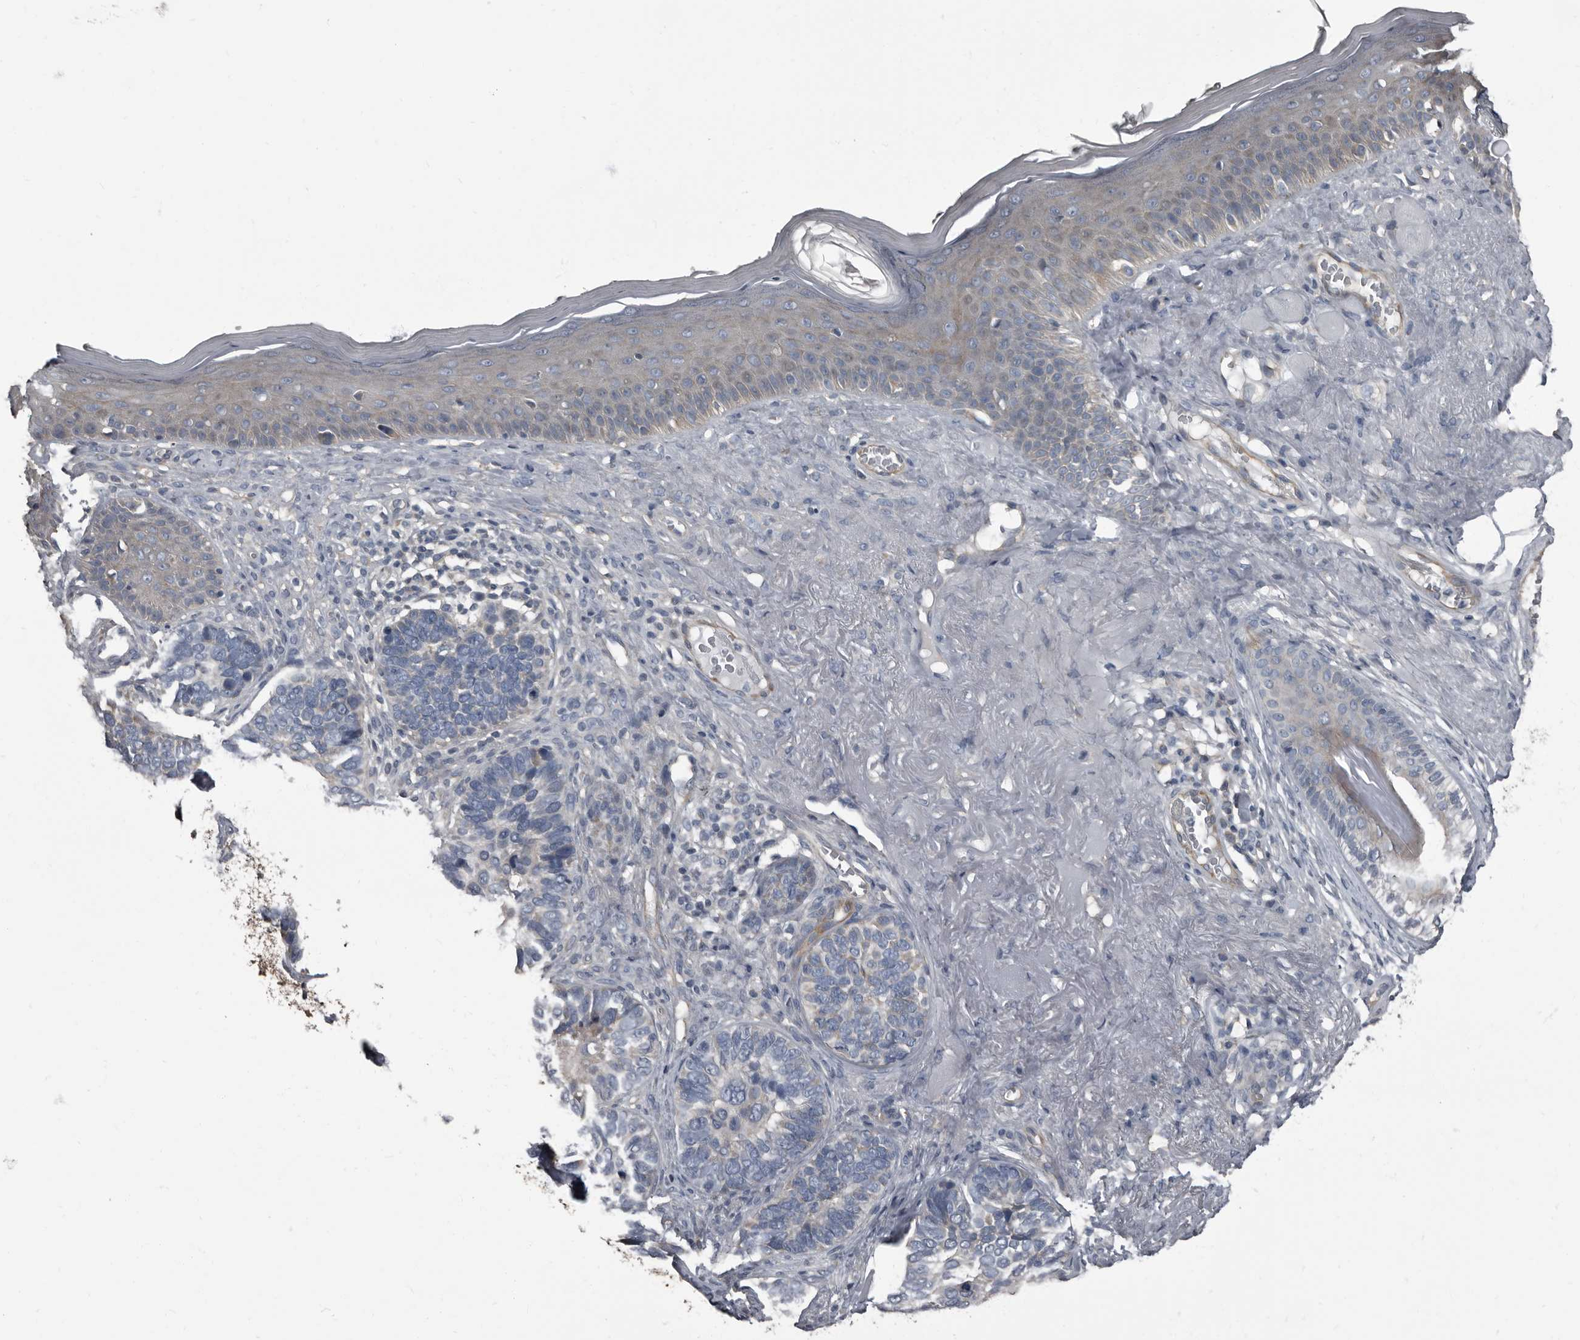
{"staining": {"intensity": "negative", "quantity": "none", "location": "none"}, "tissue": "skin cancer", "cell_type": "Tumor cells", "image_type": "cancer", "snomed": [{"axis": "morphology", "description": "Basal cell carcinoma"}, {"axis": "topography", "description": "Skin"}], "caption": "The image displays no staining of tumor cells in skin cancer (basal cell carcinoma).", "gene": "TPD52L1", "patient": {"sex": "male", "age": 62}}